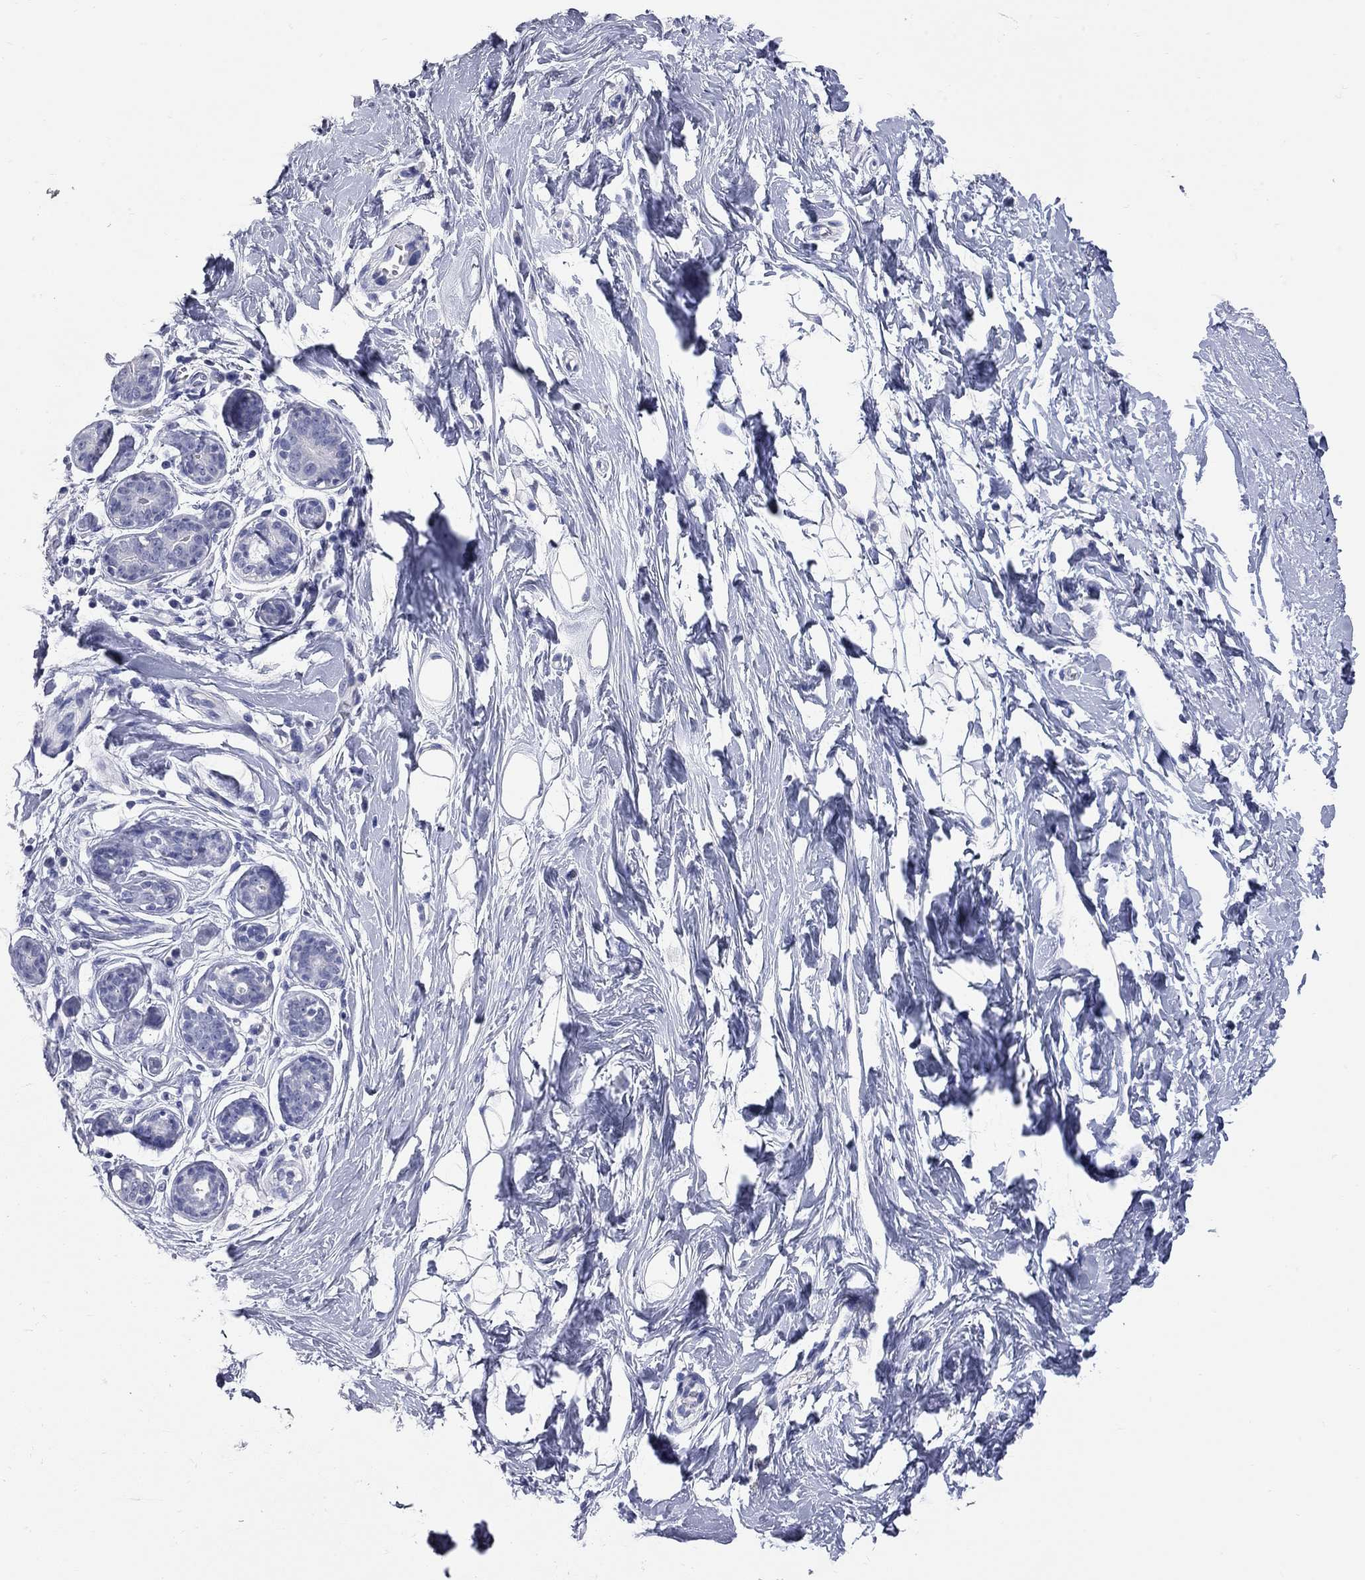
{"staining": {"intensity": "negative", "quantity": "none", "location": "none"}, "tissue": "breast", "cell_type": "Adipocytes", "image_type": "normal", "snomed": [{"axis": "morphology", "description": "Normal tissue, NOS"}, {"axis": "topography", "description": "Breast"}], "caption": "Immunohistochemistry (IHC) of unremarkable human breast reveals no expression in adipocytes. (DAB immunohistochemistry (IHC) with hematoxylin counter stain).", "gene": "FAM221B", "patient": {"sex": "female", "age": 37}}